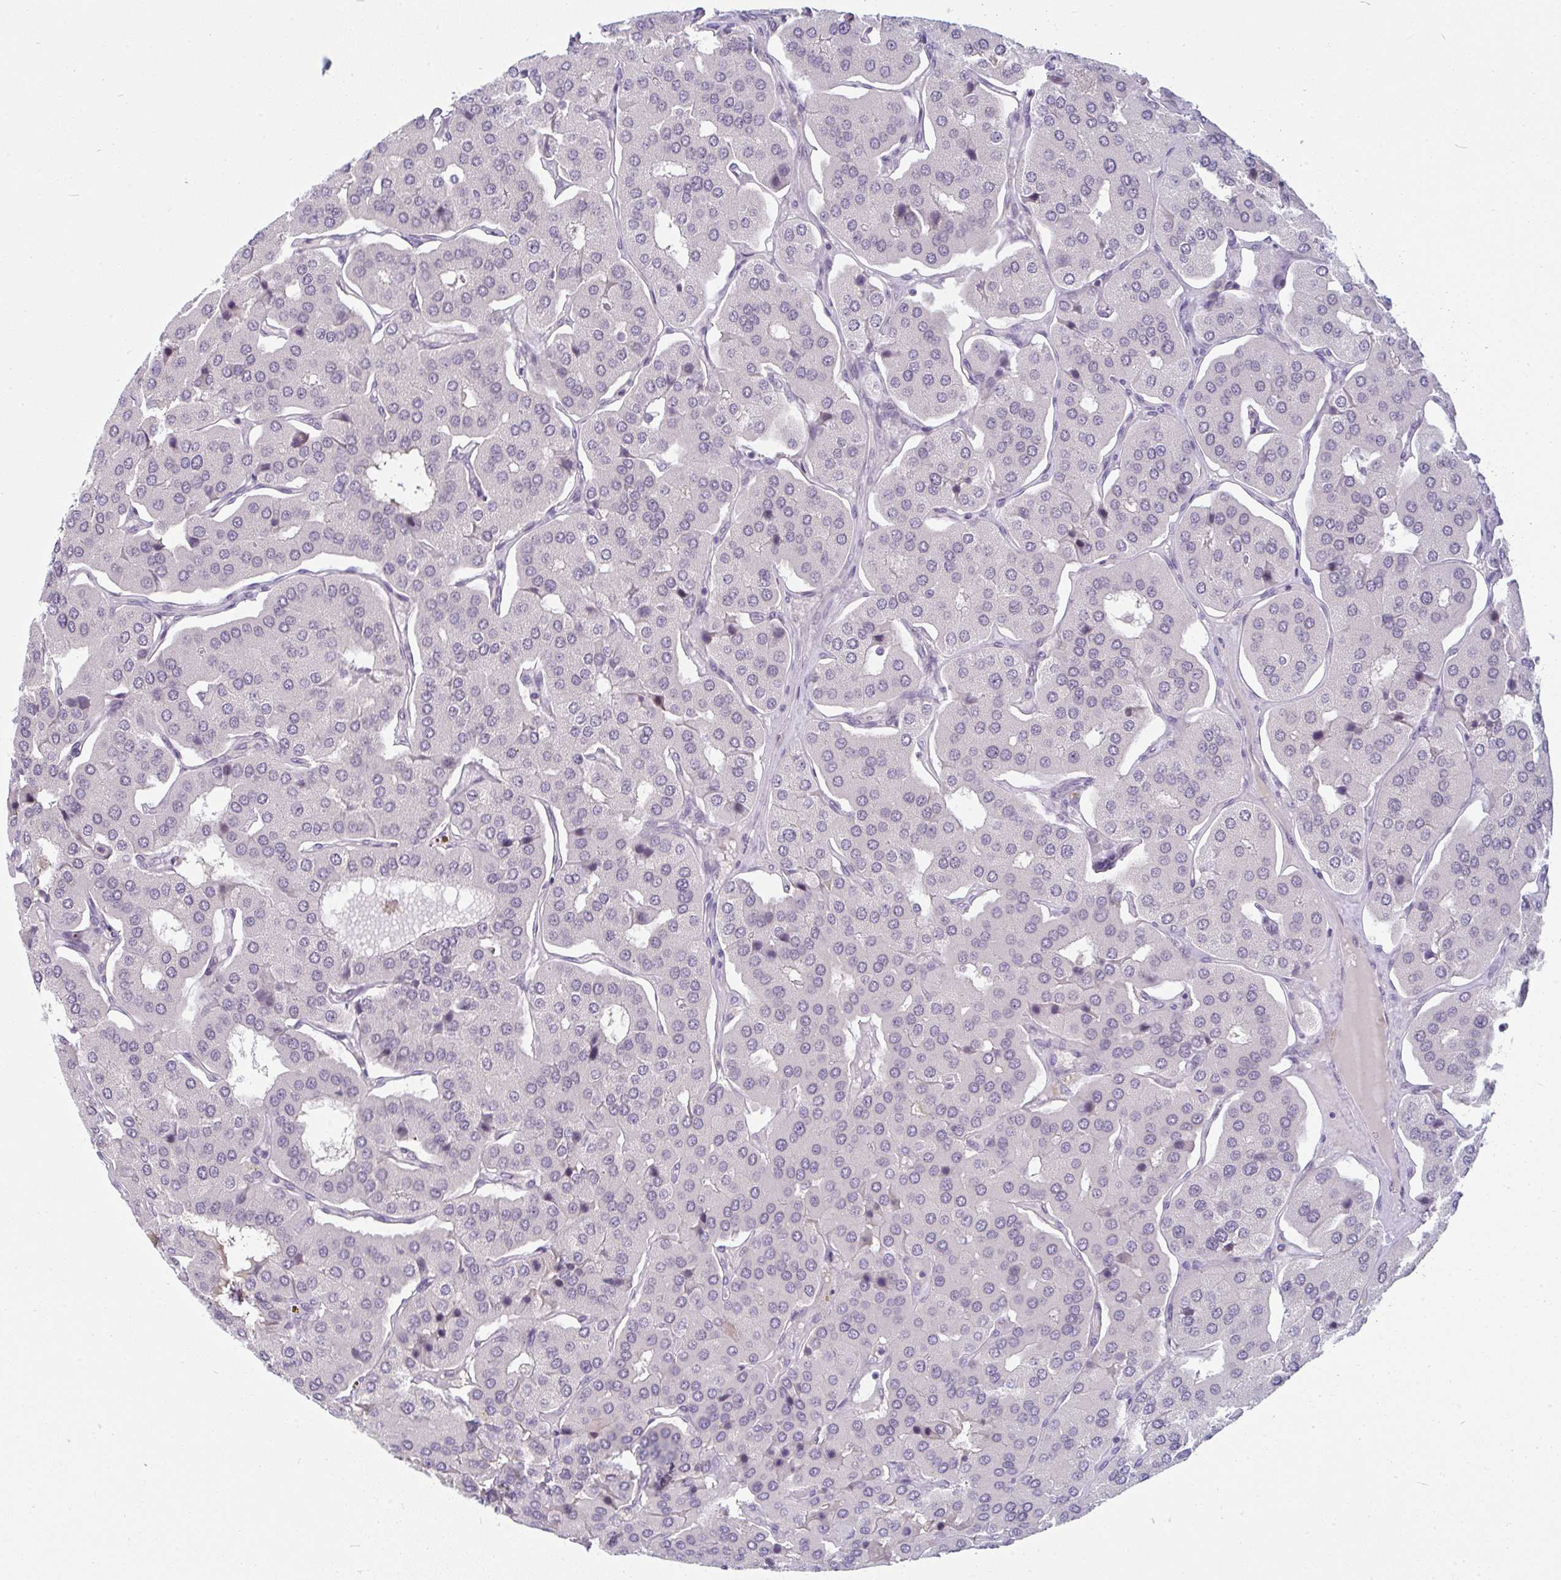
{"staining": {"intensity": "negative", "quantity": "none", "location": "none"}, "tissue": "parathyroid gland", "cell_type": "Glandular cells", "image_type": "normal", "snomed": [{"axis": "morphology", "description": "Normal tissue, NOS"}, {"axis": "morphology", "description": "Adenoma, NOS"}, {"axis": "topography", "description": "Parathyroid gland"}], "caption": "Histopathology image shows no significant protein staining in glandular cells of benign parathyroid gland.", "gene": "PPFIA4", "patient": {"sex": "female", "age": 86}}